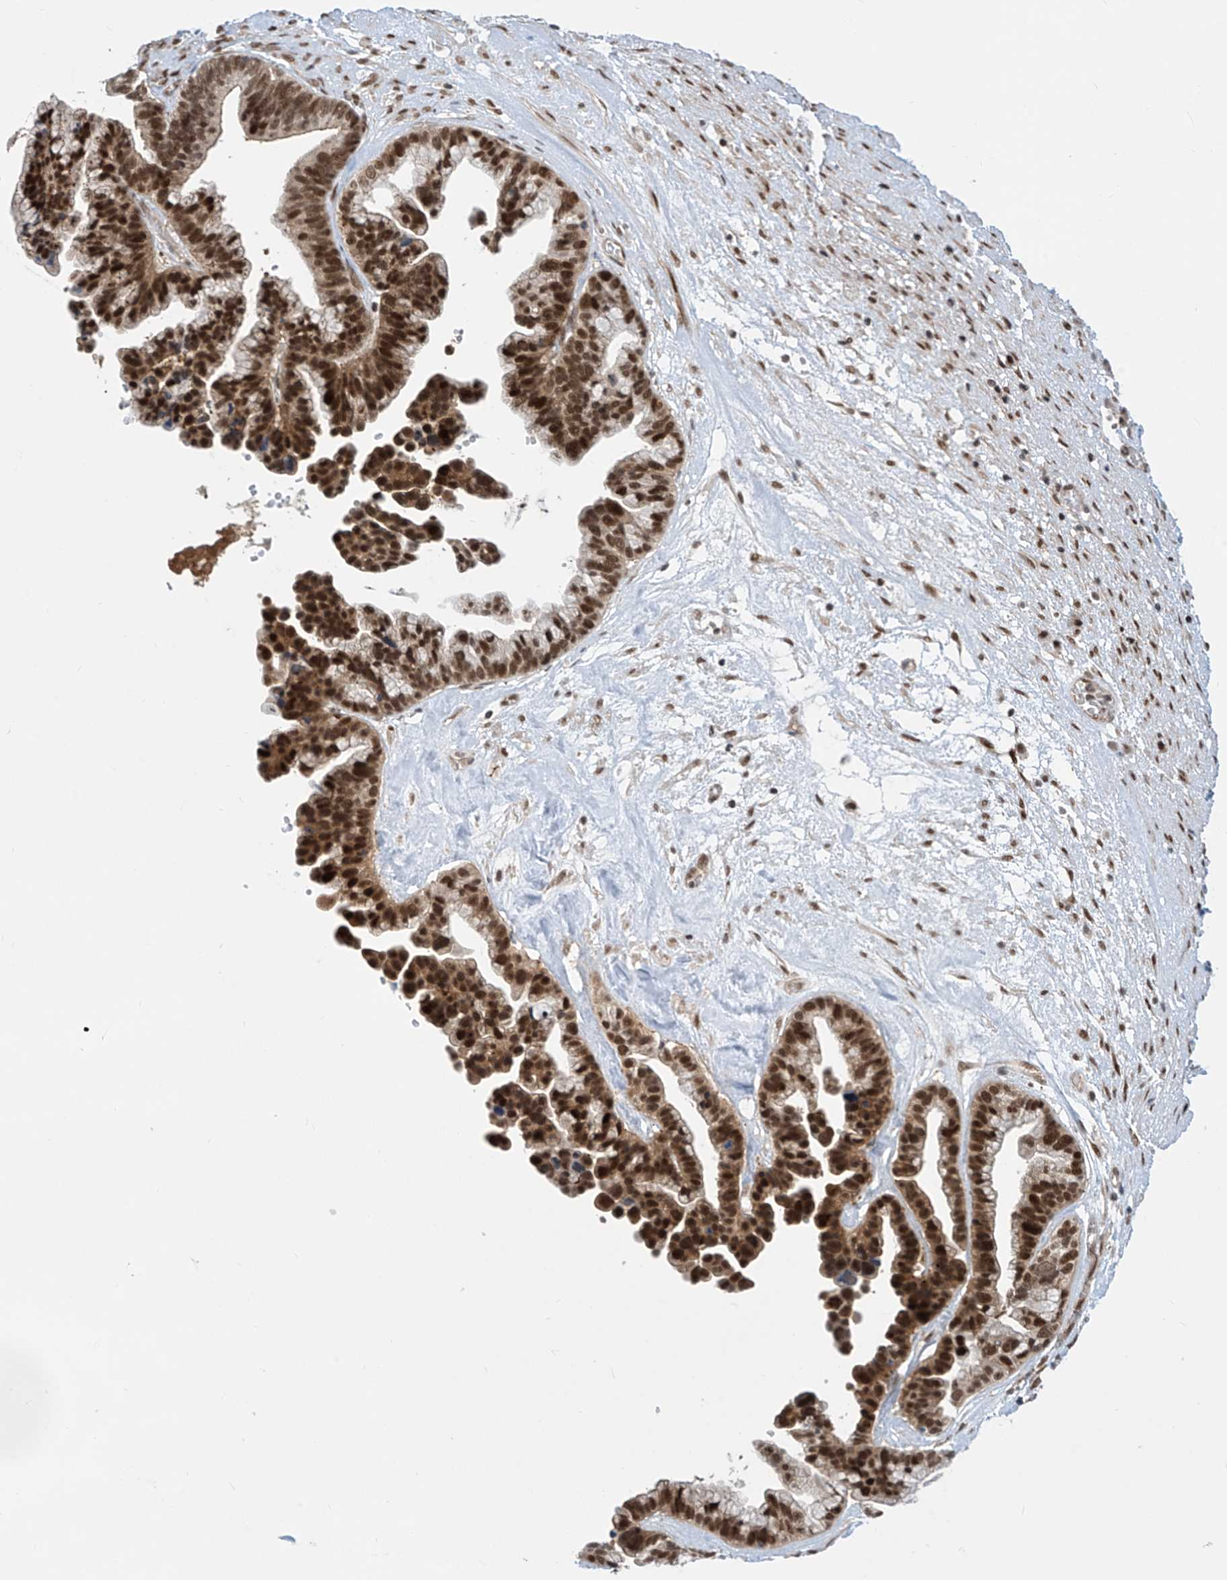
{"staining": {"intensity": "strong", "quantity": ">75%", "location": "cytoplasmic/membranous,nuclear"}, "tissue": "ovarian cancer", "cell_type": "Tumor cells", "image_type": "cancer", "snomed": [{"axis": "morphology", "description": "Cystadenocarcinoma, serous, NOS"}, {"axis": "topography", "description": "Ovary"}], "caption": "This photomicrograph shows IHC staining of human ovarian cancer (serous cystadenocarcinoma), with high strong cytoplasmic/membranous and nuclear positivity in approximately >75% of tumor cells.", "gene": "LAGE3", "patient": {"sex": "female", "age": 56}}